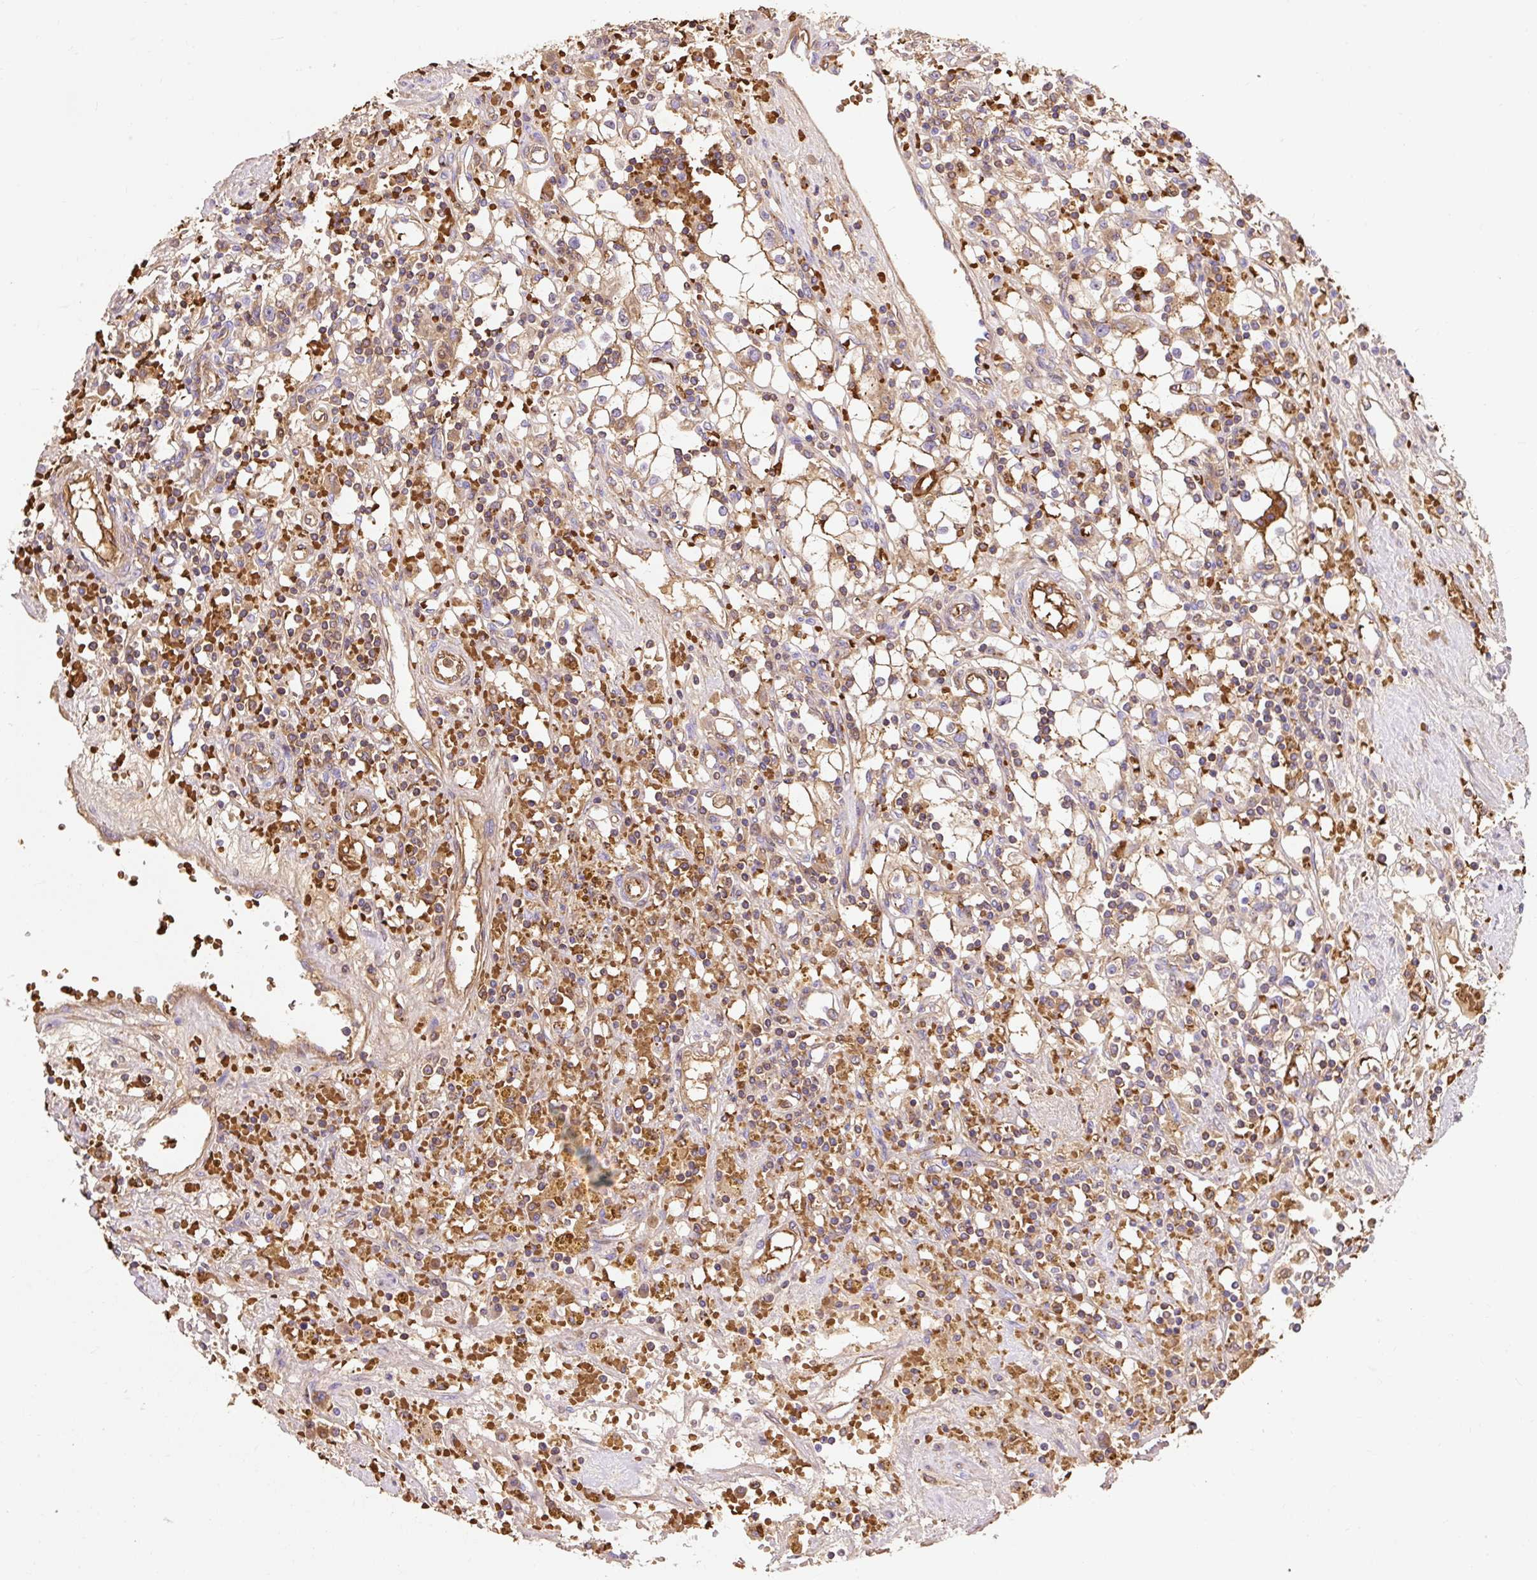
{"staining": {"intensity": "weak", "quantity": "25%-75%", "location": "cytoplasmic/membranous"}, "tissue": "renal cancer", "cell_type": "Tumor cells", "image_type": "cancer", "snomed": [{"axis": "morphology", "description": "Adenocarcinoma, NOS"}, {"axis": "topography", "description": "Kidney"}], "caption": "Protein staining of renal cancer (adenocarcinoma) tissue exhibits weak cytoplasmic/membranous staining in approximately 25%-75% of tumor cells.", "gene": "HIP1R", "patient": {"sex": "male", "age": 56}}